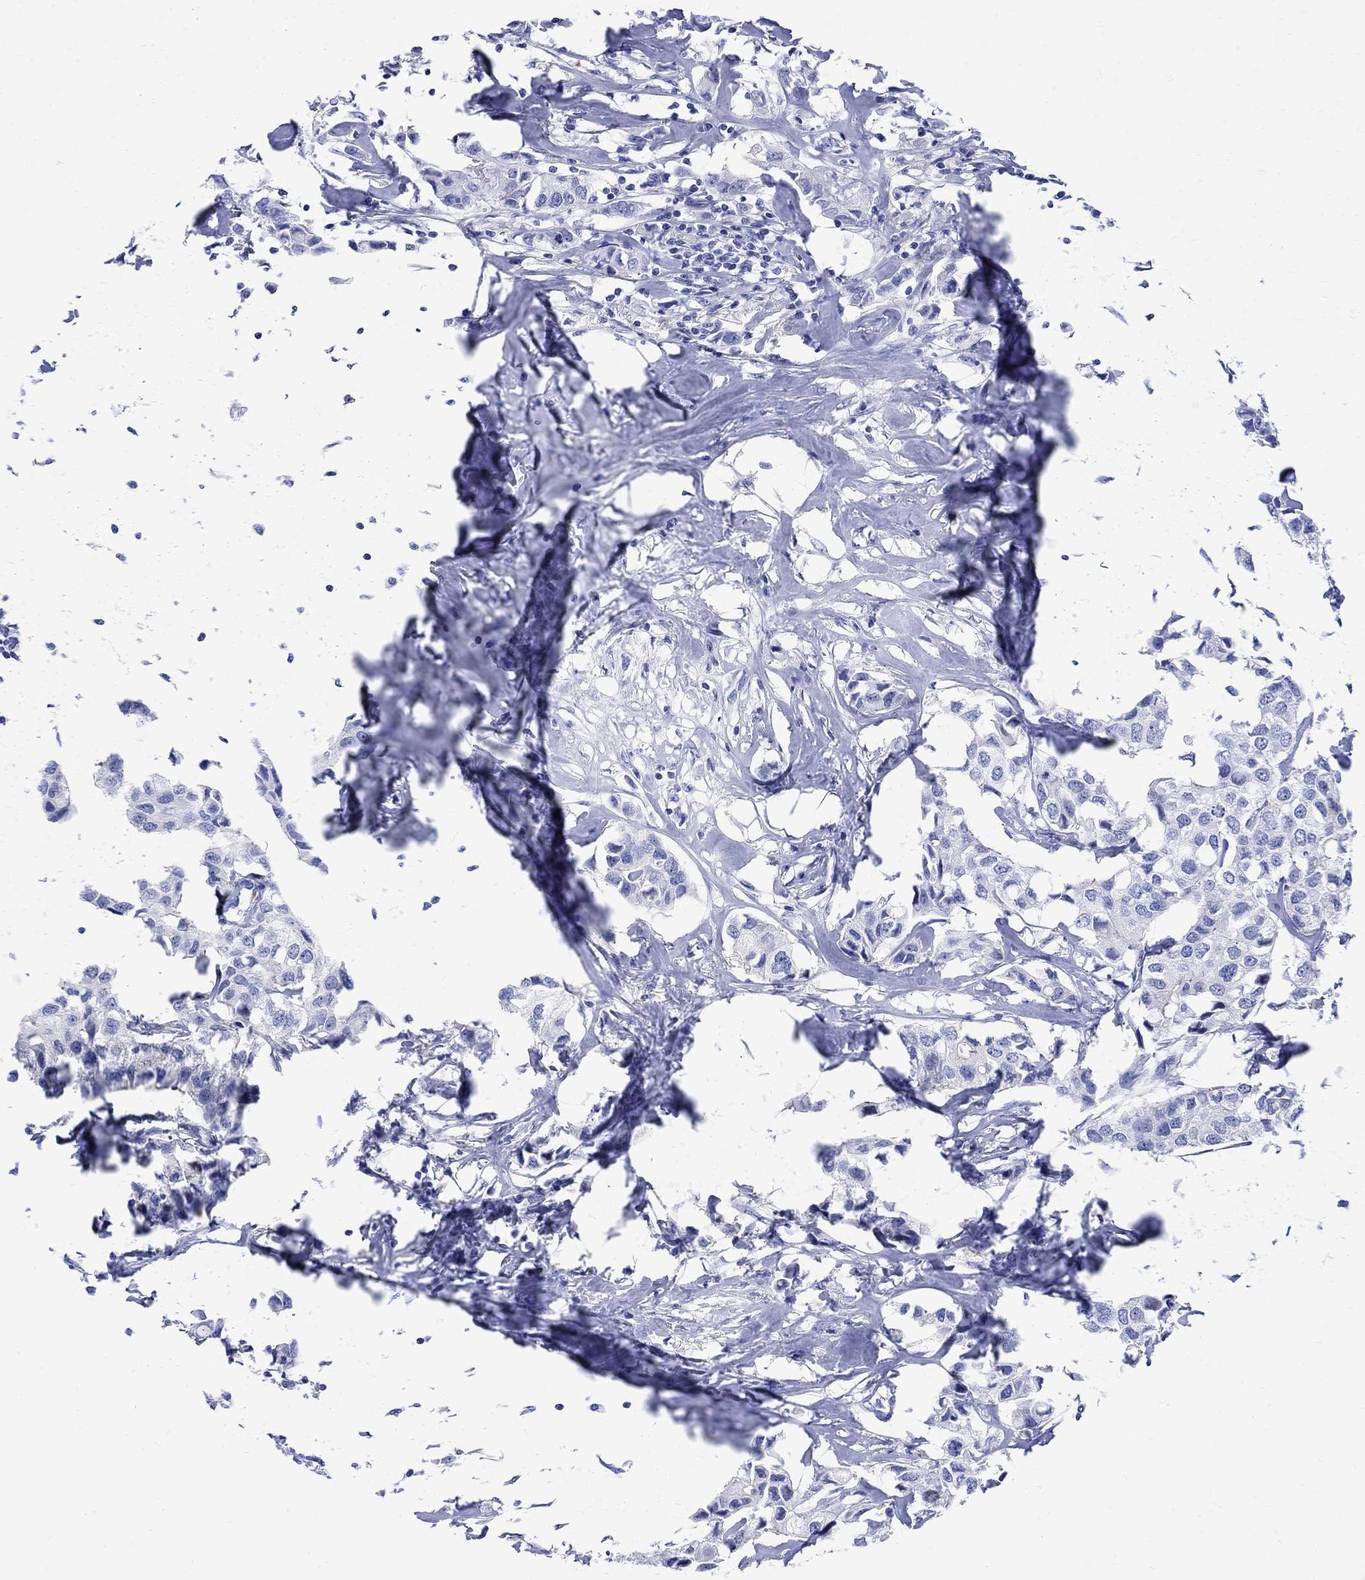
{"staining": {"intensity": "negative", "quantity": "none", "location": "none"}, "tissue": "breast cancer", "cell_type": "Tumor cells", "image_type": "cancer", "snomed": [{"axis": "morphology", "description": "Duct carcinoma"}, {"axis": "topography", "description": "Breast"}], "caption": "There is no significant staining in tumor cells of breast intraductal carcinoma.", "gene": "PARVB", "patient": {"sex": "female", "age": 80}}